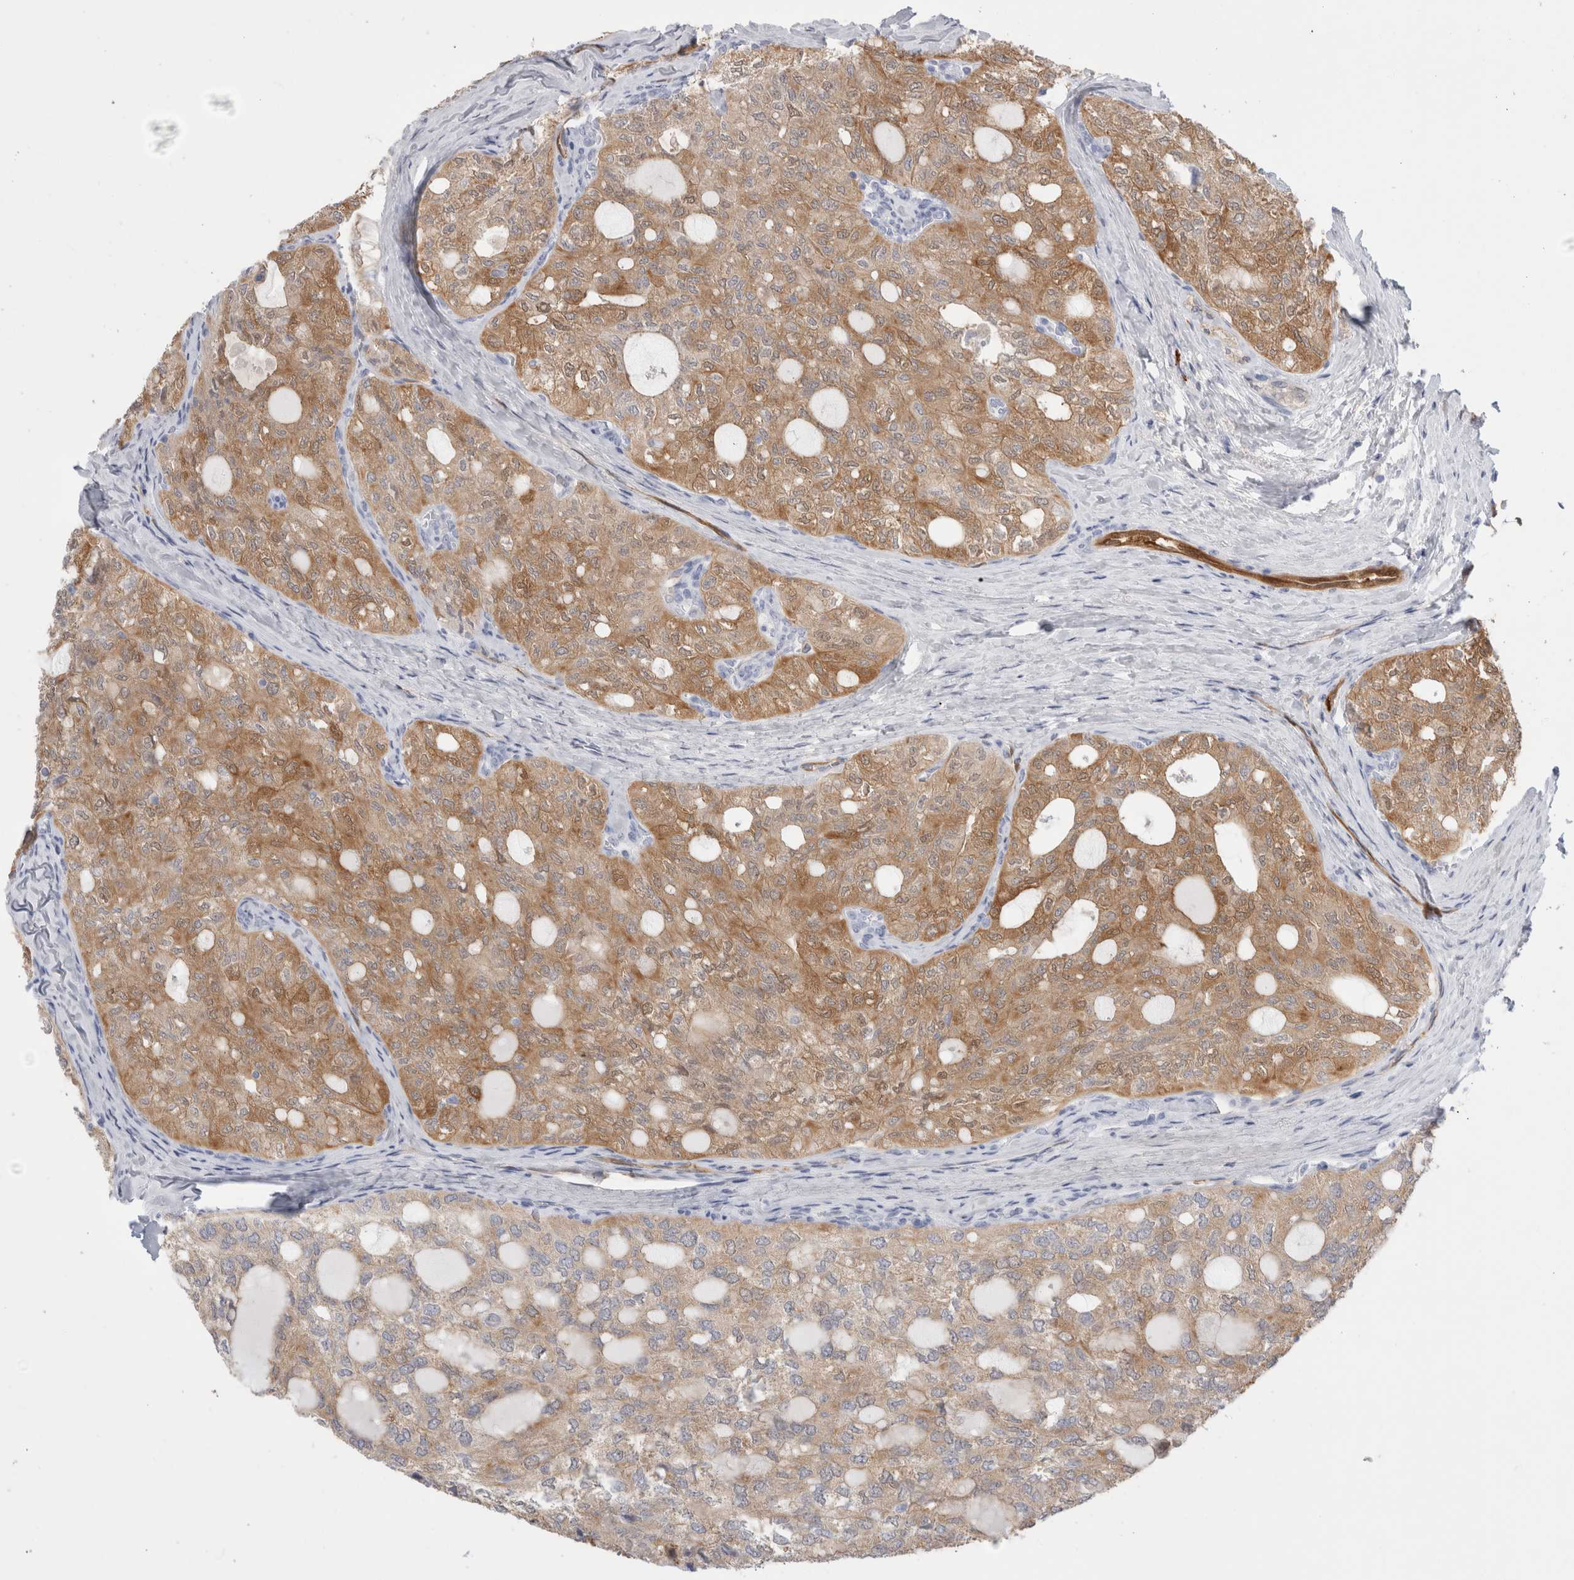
{"staining": {"intensity": "moderate", "quantity": ">75%", "location": "cytoplasmic/membranous"}, "tissue": "thyroid cancer", "cell_type": "Tumor cells", "image_type": "cancer", "snomed": [{"axis": "morphology", "description": "Follicular adenoma carcinoma, NOS"}, {"axis": "topography", "description": "Thyroid gland"}], "caption": "High-power microscopy captured an immunohistochemistry (IHC) image of thyroid cancer (follicular adenoma carcinoma), revealing moderate cytoplasmic/membranous positivity in approximately >75% of tumor cells. The staining was performed using DAB, with brown indicating positive protein expression. Nuclei are stained blue with hematoxylin.", "gene": "NAPEPLD", "patient": {"sex": "male", "age": 75}}